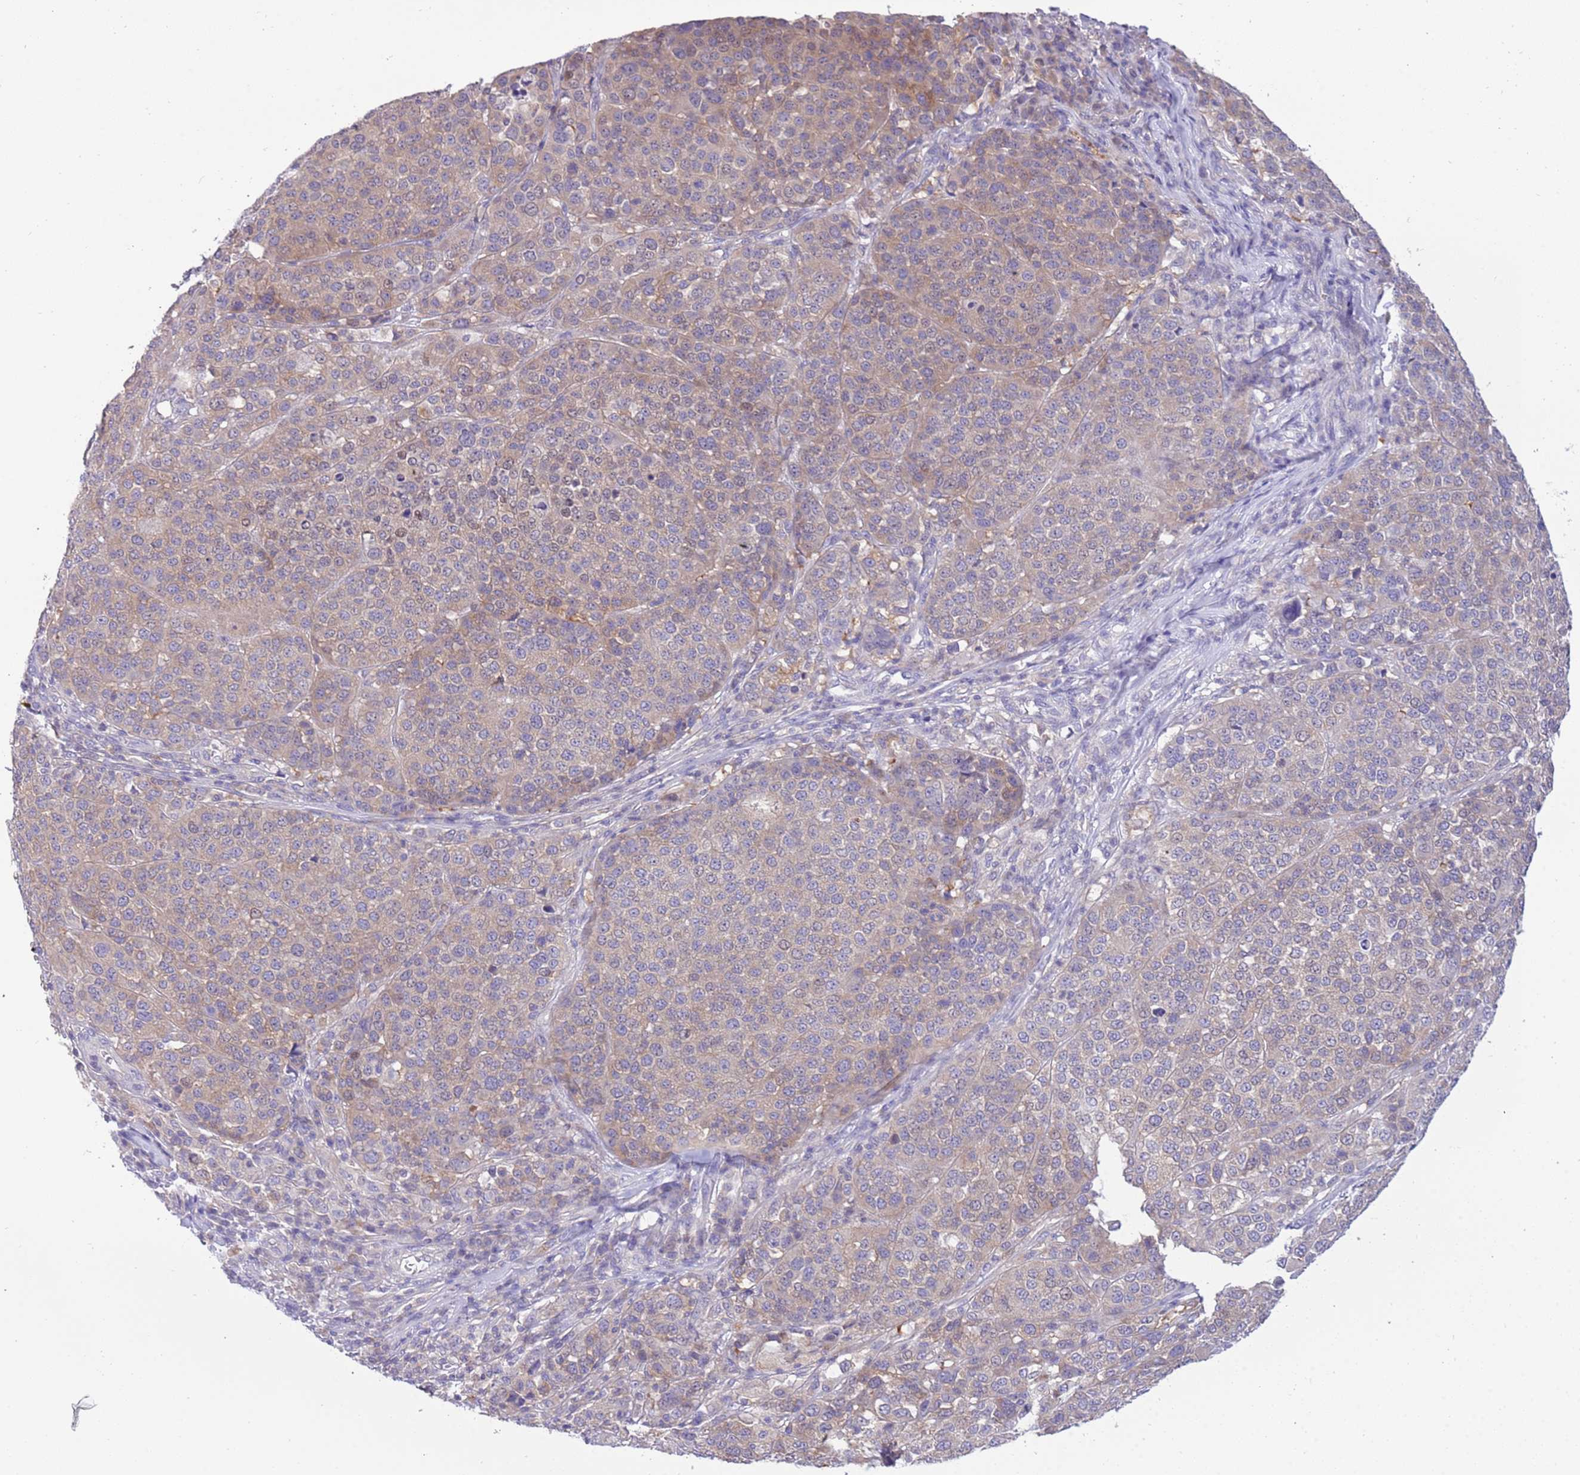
{"staining": {"intensity": "weak", "quantity": "<25%", "location": "cytoplasmic/membranous"}, "tissue": "melanoma", "cell_type": "Tumor cells", "image_type": "cancer", "snomed": [{"axis": "morphology", "description": "Malignant melanoma, Metastatic site"}, {"axis": "topography", "description": "Lymph node"}], "caption": "An immunohistochemistry histopathology image of melanoma is shown. There is no staining in tumor cells of melanoma.", "gene": "STIP1", "patient": {"sex": "male", "age": 44}}